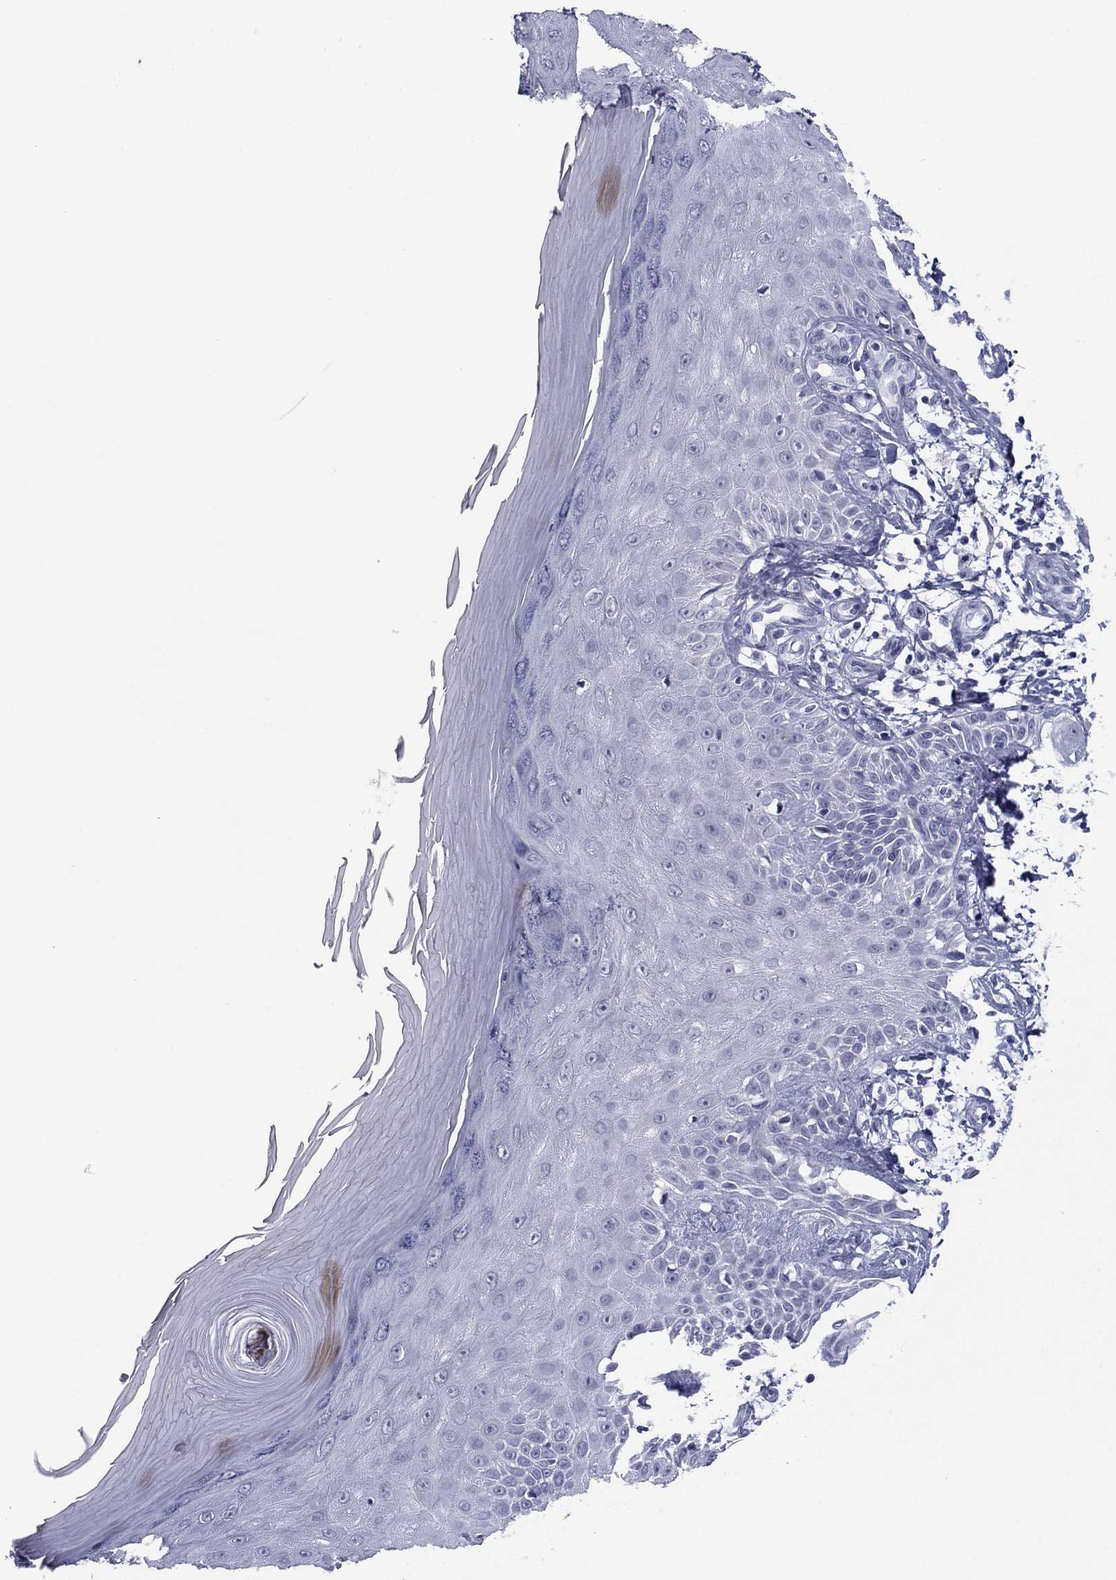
{"staining": {"intensity": "negative", "quantity": "none", "location": "none"}, "tissue": "skin", "cell_type": "Fibroblasts", "image_type": "normal", "snomed": [{"axis": "morphology", "description": "Normal tissue, NOS"}, {"axis": "morphology", "description": "Inflammation, NOS"}, {"axis": "morphology", "description": "Fibrosis, NOS"}, {"axis": "topography", "description": "Skin"}], "caption": "A high-resolution histopathology image shows immunohistochemistry staining of normal skin, which exhibits no significant positivity in fibroblasts. The staining was performed using DAB to visualize the protein expression in brown, while the nuclei were stained in blue with hematoxylin (Magnification: 20x).", "gene": "TCFL5", "patient": {"sex": "male", "age": 71}}